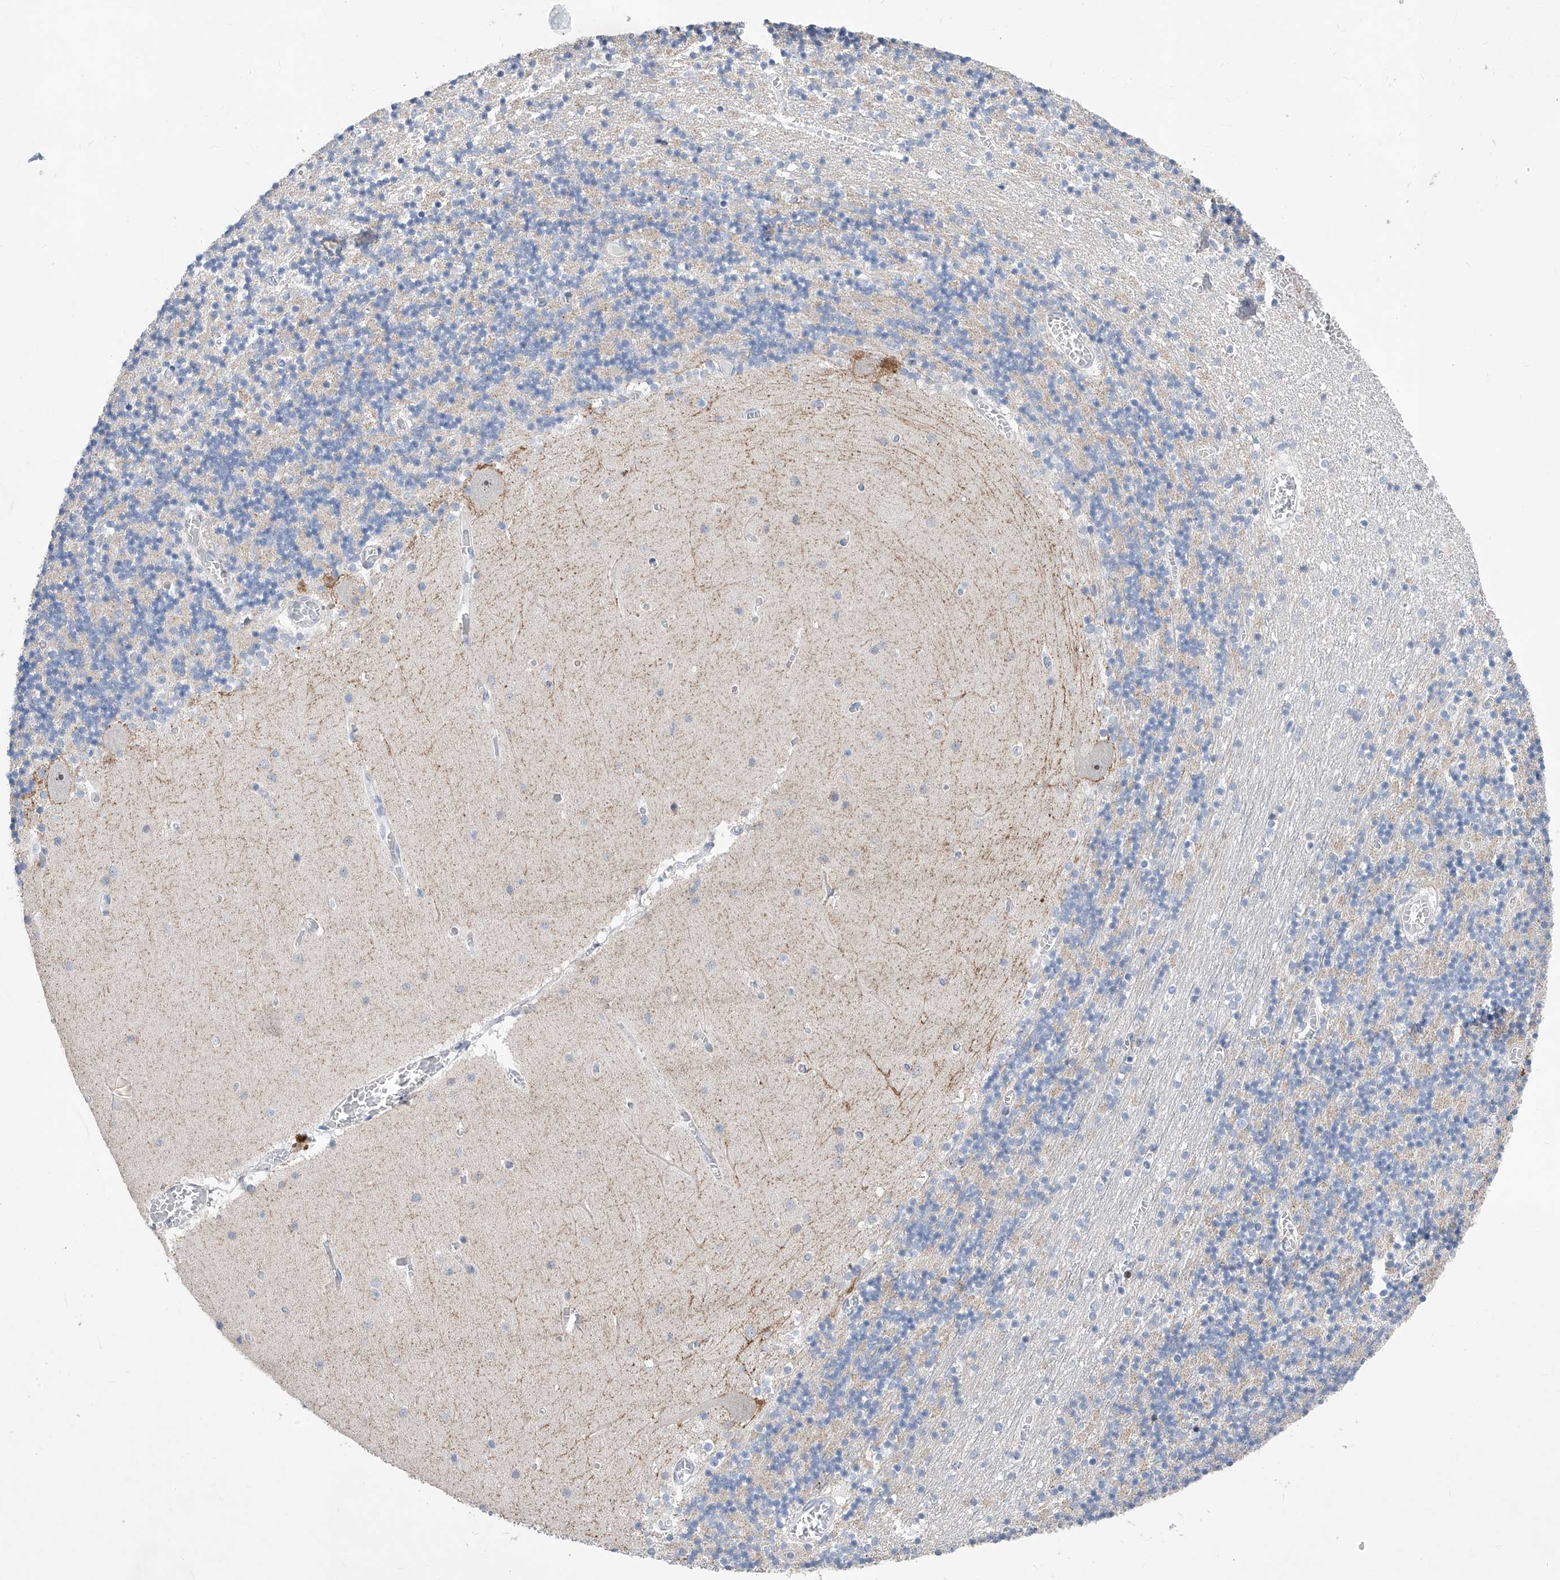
{"staining": {"intensity": "negative", "quantity": "none", "location": "none"}, "tissue": "cerebellum", "cell_type": "Cells in granular layer", "image_type": "normal", "snomed": [{"axis": "morphology", "description": "Normal tissue, NOS"}, {"axis": "topography", "description": "Cerebellum"}], "caption": "This micrograph is of normal cerebellum stained with immunohistochemistry to label a protein in brown with the nuclei are counter-stained blue. There is no staining in cells in granular layer. (Stains: DAB immunohistochemistry with hematoxylin counter stain, Microscopy: brightfield microscopy at high magnification).", "gene": "NUFIP1", "patient": {"sex": "female", "age": 28}}